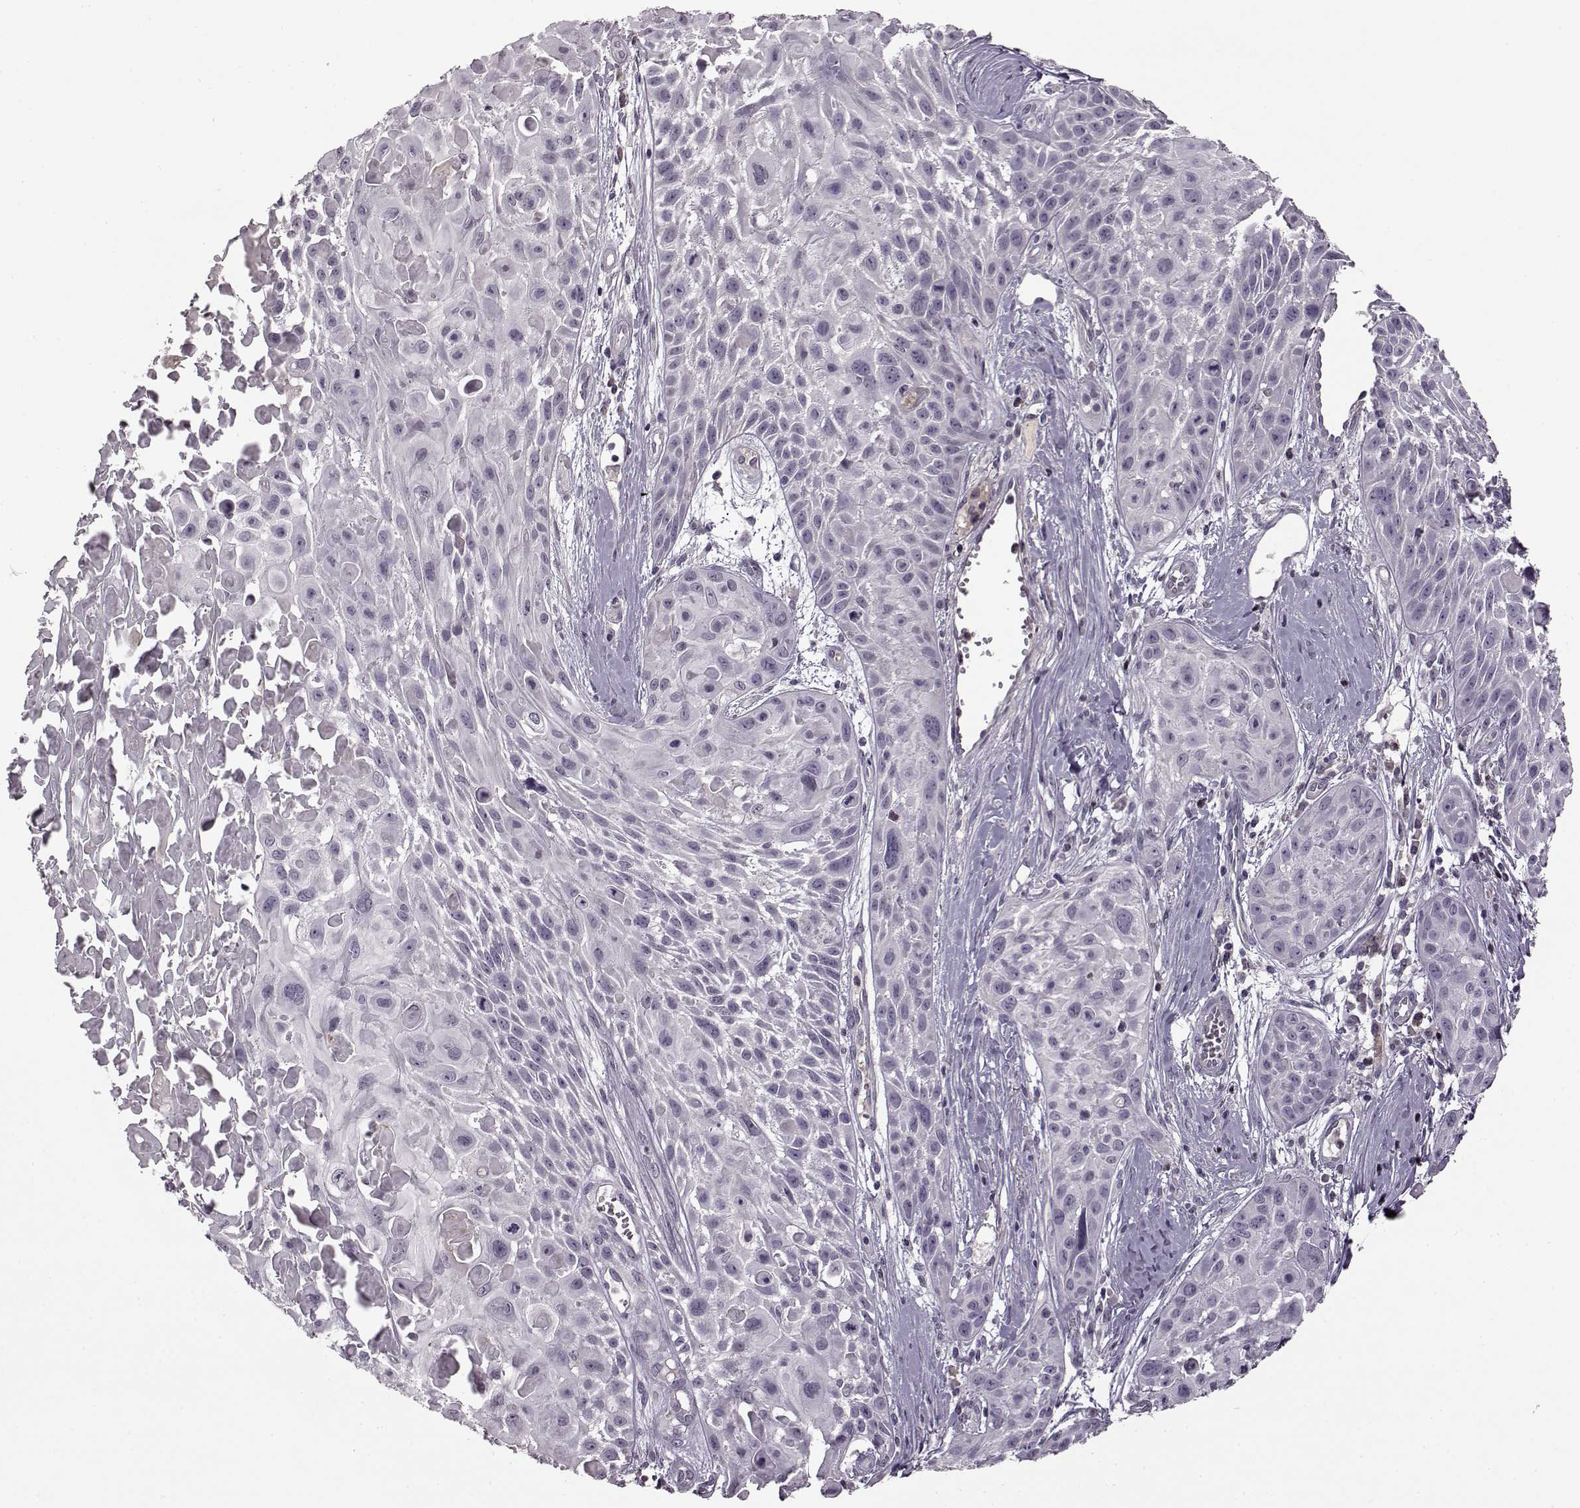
{"staining": {"intensity": "negative", "quantity": "none", "location": "none"}, "tissue": "skin cancer", "cell_type": "Tumor cells", "image_type": "cancer", "snomed": [{"axis": "morphology", "description": "Squamous cell carcinoma, NOS"}, {"axis": "topography", "description": "Skin"}, {"axis": "topography", "description": "Anal"}], "caption": "This is a image of IHC staining of squamous cell carcinoma (skin), which shows no staining in tumor cells.", "gene": "CNGA3", "patient": {"sex": "female", "age": 75}}